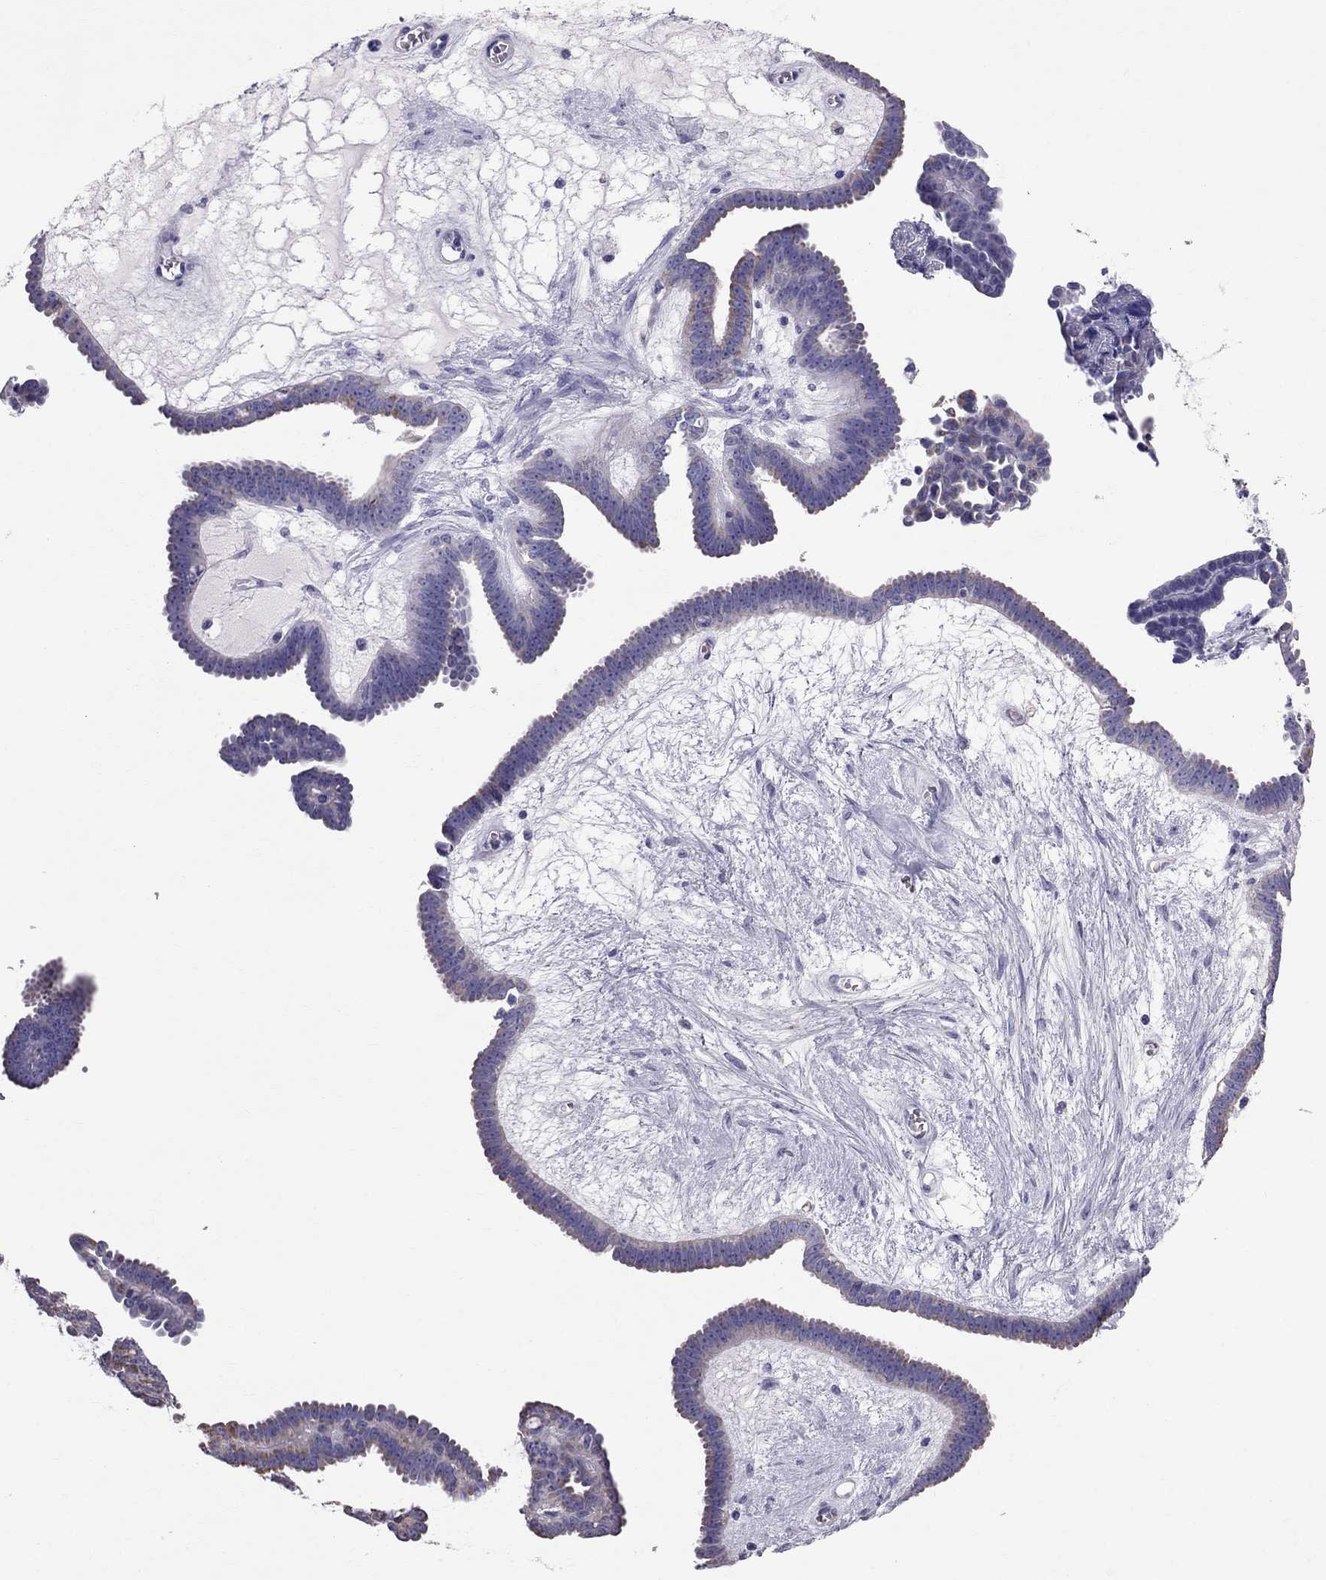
{"staining": {"intensity": "negative", "quantity": "none", "location": "none"}, "tissue": "ovarian cancer", "cell_type": "Tumor cells", "image_type": "cancer", "snomed": [{"axis": "morphology", "description": "Cystadenocarcinoma, serous, NOS"}, {"axis": "topography", "description": "Ovary"}], "caption": "The micrograph shows no significant staining in tumor cells of serous cystadenocarcinoma (ovarian). (Brightfield microscopy of DAB immunohistochemistry (IHC) at high magnification).", "gene": "TTLL13", "patient": {"sex": "female", "age": 71}}